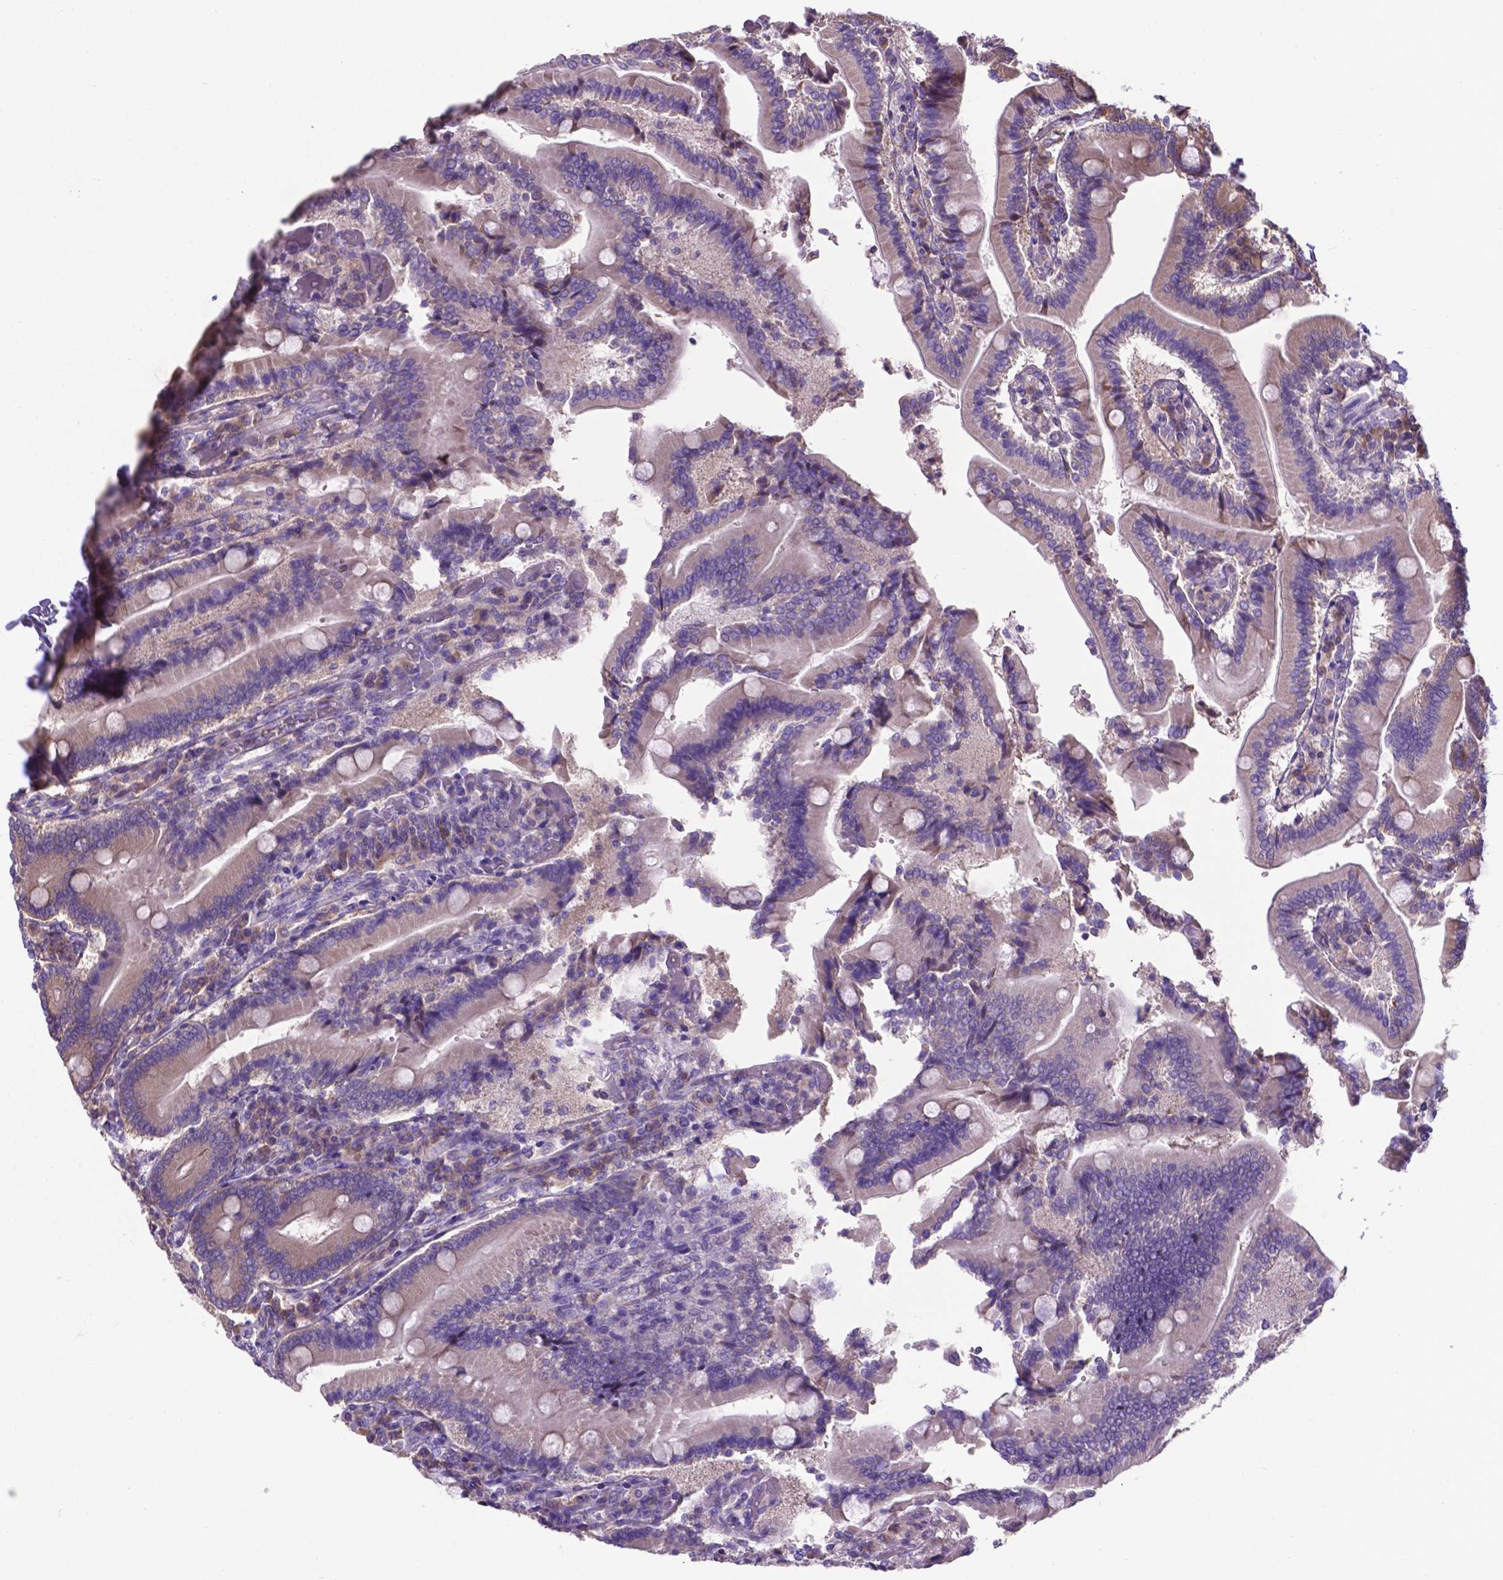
{"staining": {"intensity": "weak", "quantity": ">75%", "location": "cytoplasmic/membranous"}, "tissue": "duodenum", "cell_type": "Glandular cells", "image_type": "normal", "snomed": [{"axis": "morphology", "description": "Normal tissue, NOS"}, {"axis": "topography", "description": "Duodenum"}], "caption": "A micrograph showing weak cytoplasmic/membranous positivity in approximately >75% of glandular cells in unremarkable duodenum, as visualized by brown immunohistochemical staining.", "gene": "RPL6", "patient": {"sex": "female", "age": 62}}